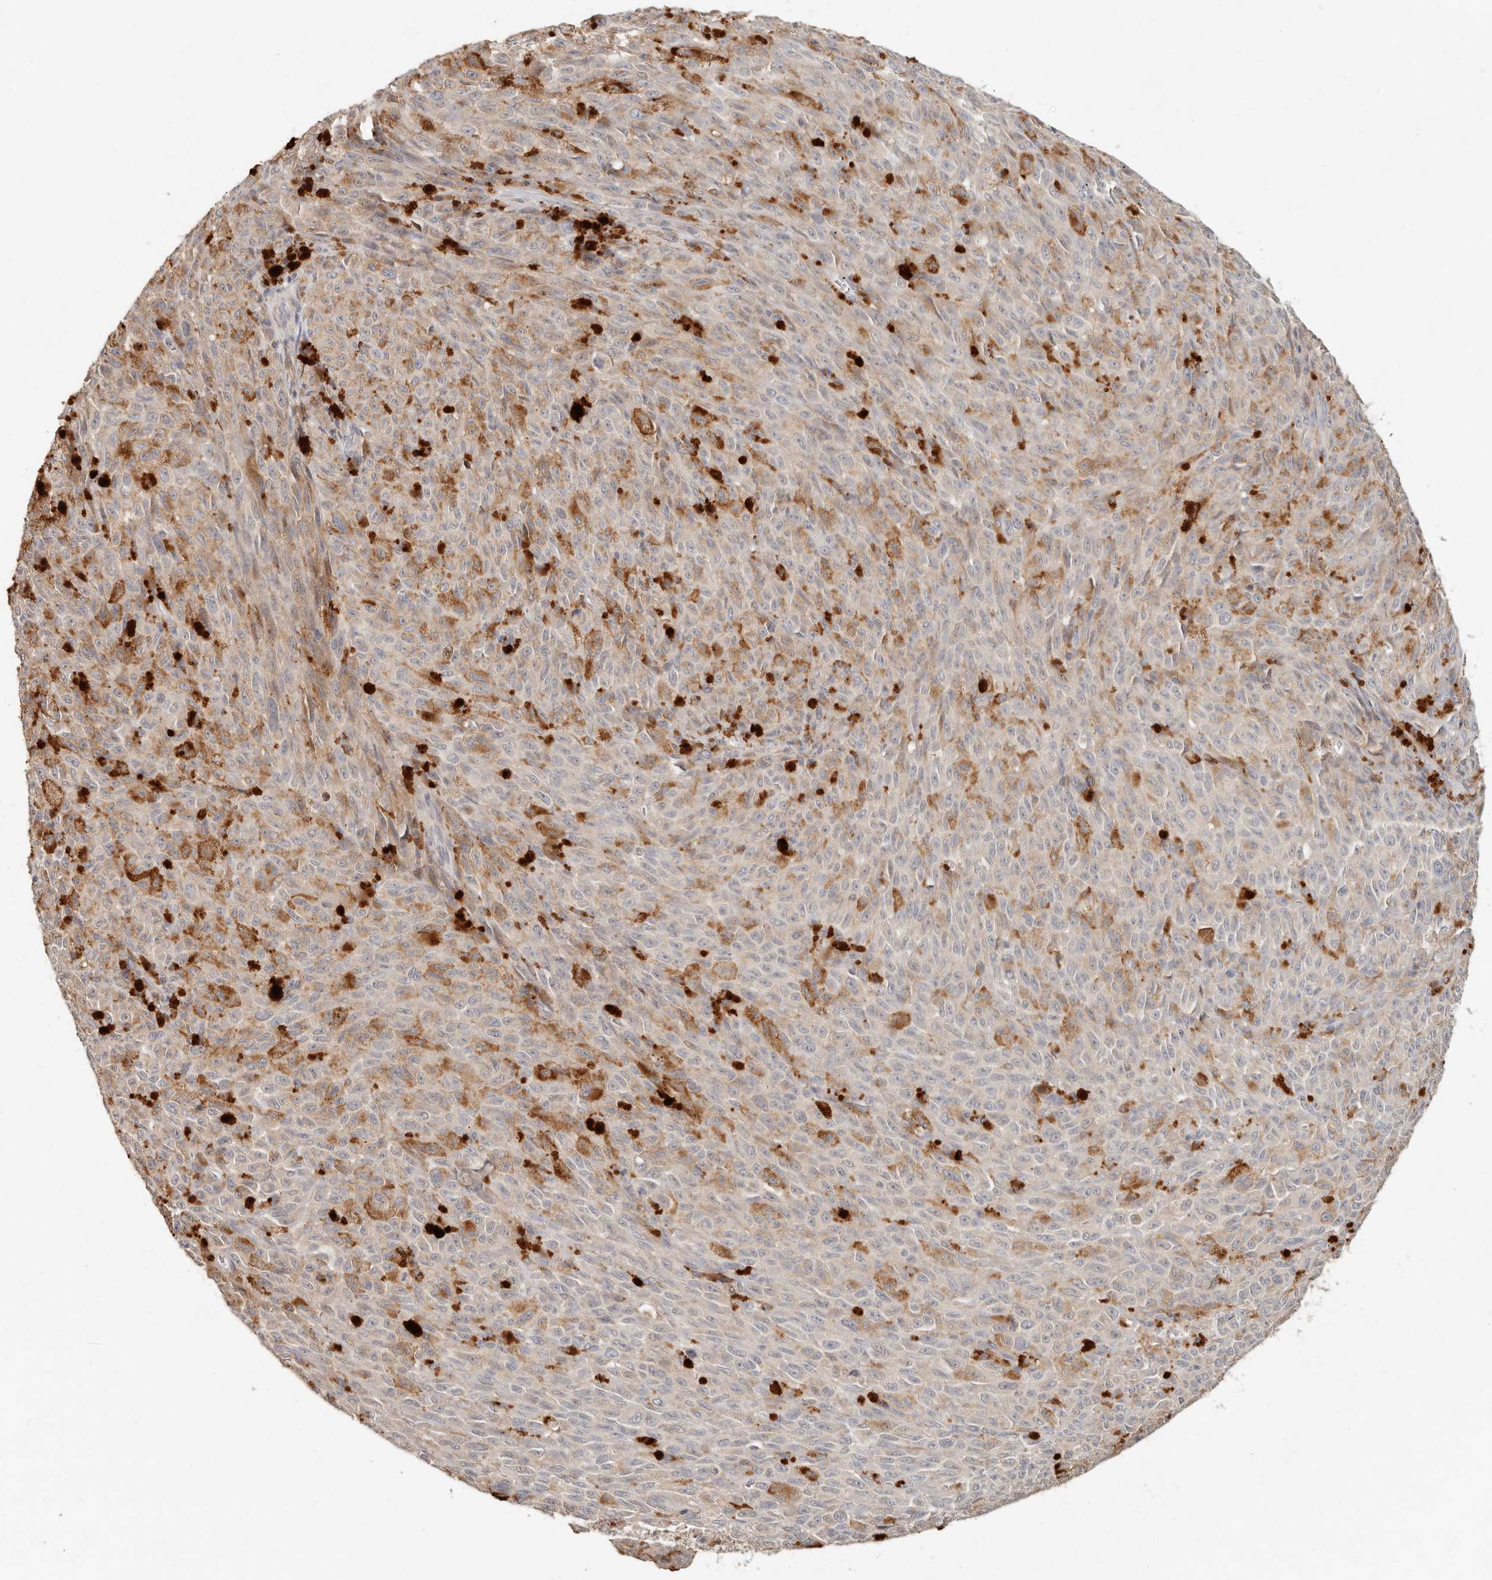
{"staining": {"intensity": "weak", "quantity": ">75%", "location": "cytoplasmic/membranous"}, "tissue": "melanoma", "cell_type": "Tumor cells", "image_type": "cancer", "snomed": [{"axis": "morphology", "description": "Malignant melanoma, NOS"}, {"axis": "topography", "description": "Skin"}], "caption": "Immunohistochemistry (IHC) (DAB) staining of human malignant melanoma shows weak cytoplasmic/membranous protein expression in approximately >75% of tumor cells.", "gene": "ARHGEF10L", "patient": {"sex": "female", "age": 82}}